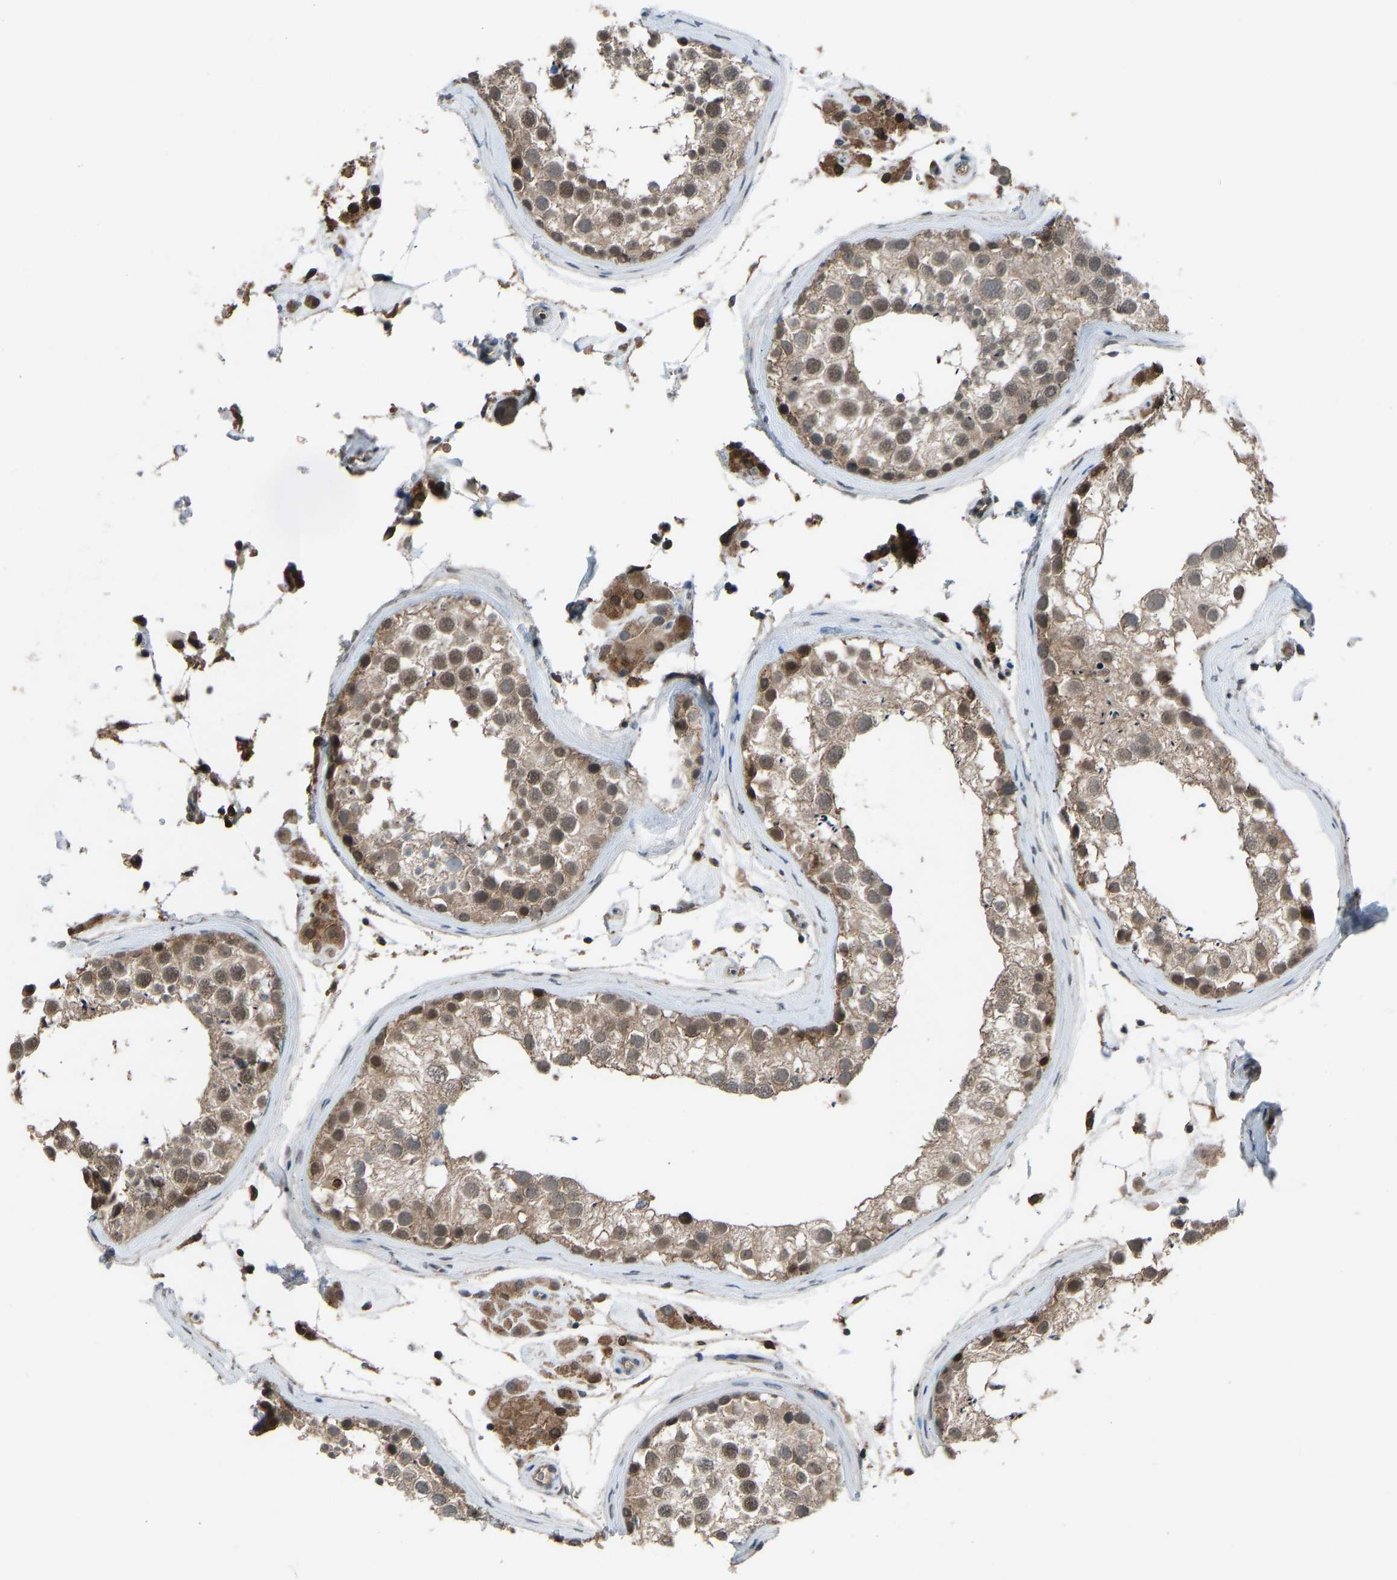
{"staining": {"intensity": "moderate", "quantity": ">75%", "location": "cytoplasmic/membranous,nuclear"}, "tissue": "testis", "cell_type": "Cells in seminiferous ducts", "image_type": "normal", "snomed": [{"axis": "morphology", "description": "Normal tissue, NOS"}, {"axis": "topography", "description": "Testis"}], "caption": "A histopathology image of testis stained for a protein shows moderate cytoplasmic/membranous,nuclear brown staining in cells in seminiferous ducts.", "gene": "SLC43A1", "patient": {"sex": "male", "age": 46}}